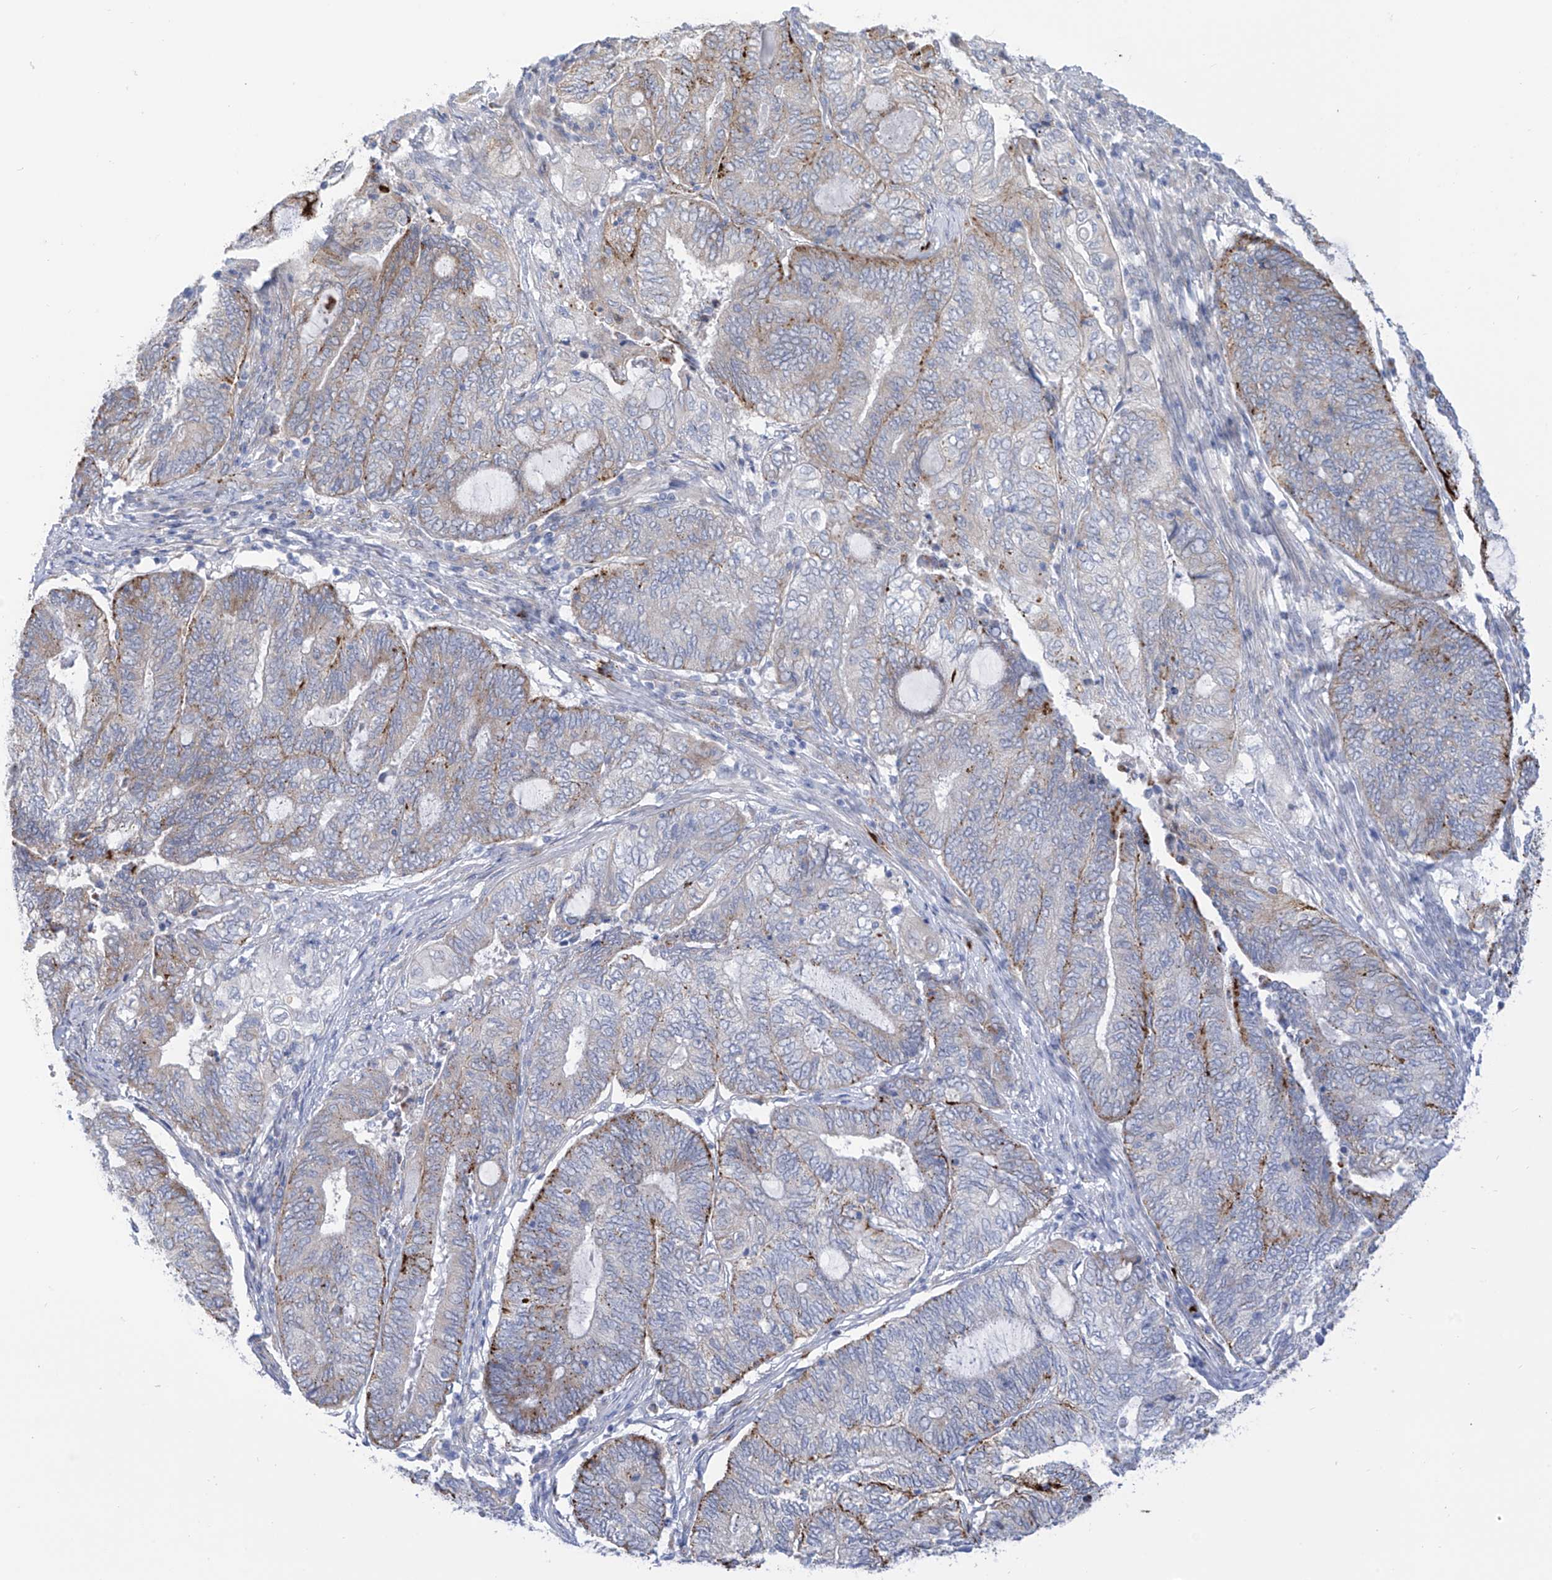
{"staining": {"intensity": "moderate", "quantity": "<25%", "location": "cytoplasmic/membranous"}, "tissue": "endometrial cancer", "cell_type": "Tumor cells", "image_type": "cancer", "snomed": [{"axis": "morphology", "description": "Adenocarcinoma, NOS"}, {"axis": "topography", "description": "Uterus"}, {"axis": "topography", "description": "Endometrium"}], "caption": "Tumor cells reveal low levels of moderate cytoplasmic/membranous expression in approximately <25% of cells in human adenocarcinoma (endometrial).", "gene": "PSPH", "patient": {"sex": "female", "age": 70}}